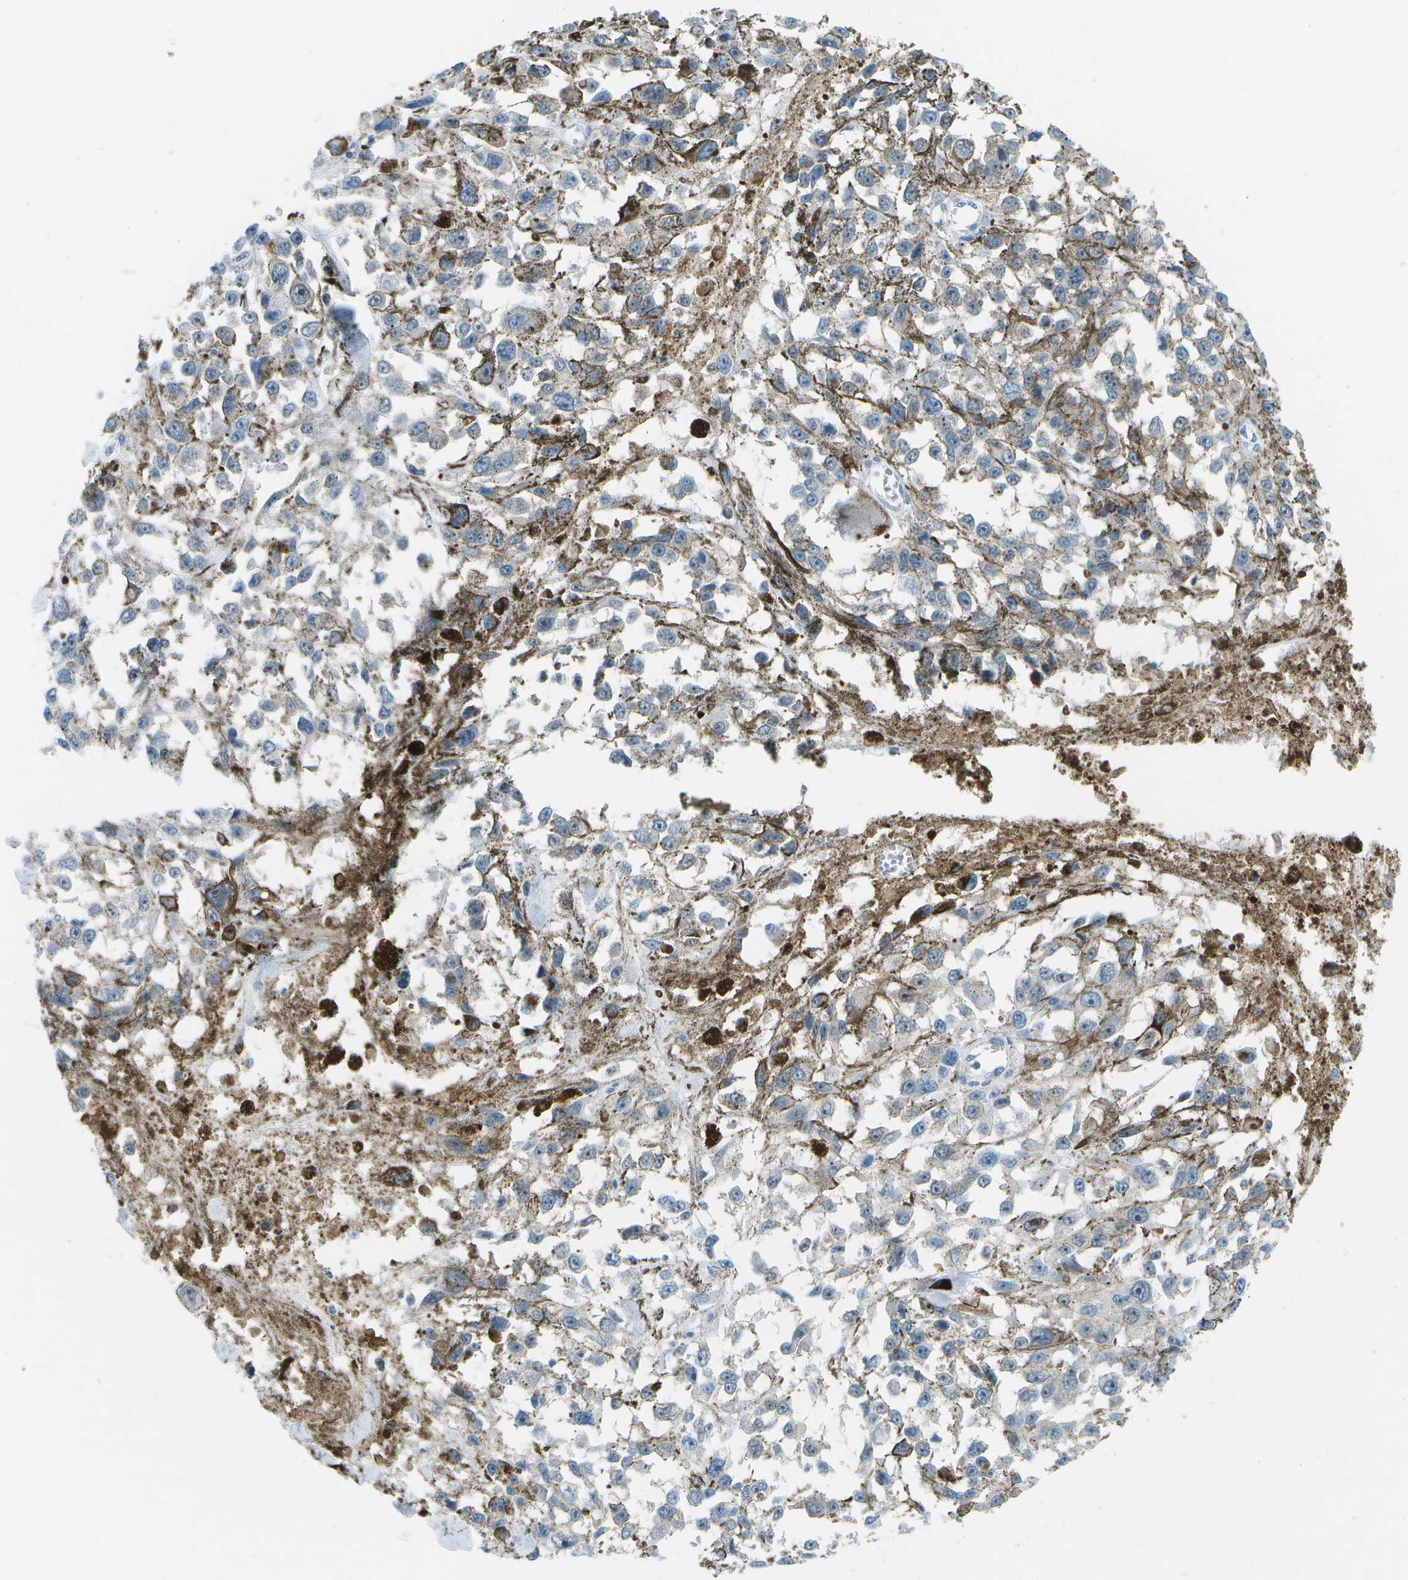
{"staining": {"intensity": "negative", "quantity": "none", "location": "none"}, "tissue": "melanoma", "cell_type": "Tumor cells", "image_type": "cancer", "snomed": [{"axis": "morphology", "description": "Malignant melanoma, Metastatic site"}, {"axis": "topography", "description": "Lymph node"}], "caption": "Malignant melanoma (metastatic site) was stained to show a protein in brown. There is no significant expression in tumor cells. (DAB (3,3'-diaminobenzidine) immunohistochemistry (IHC) with hematoxylin counter stain).", "gene": "CDH23", "patient": {"sex": "male", "age": 59}}